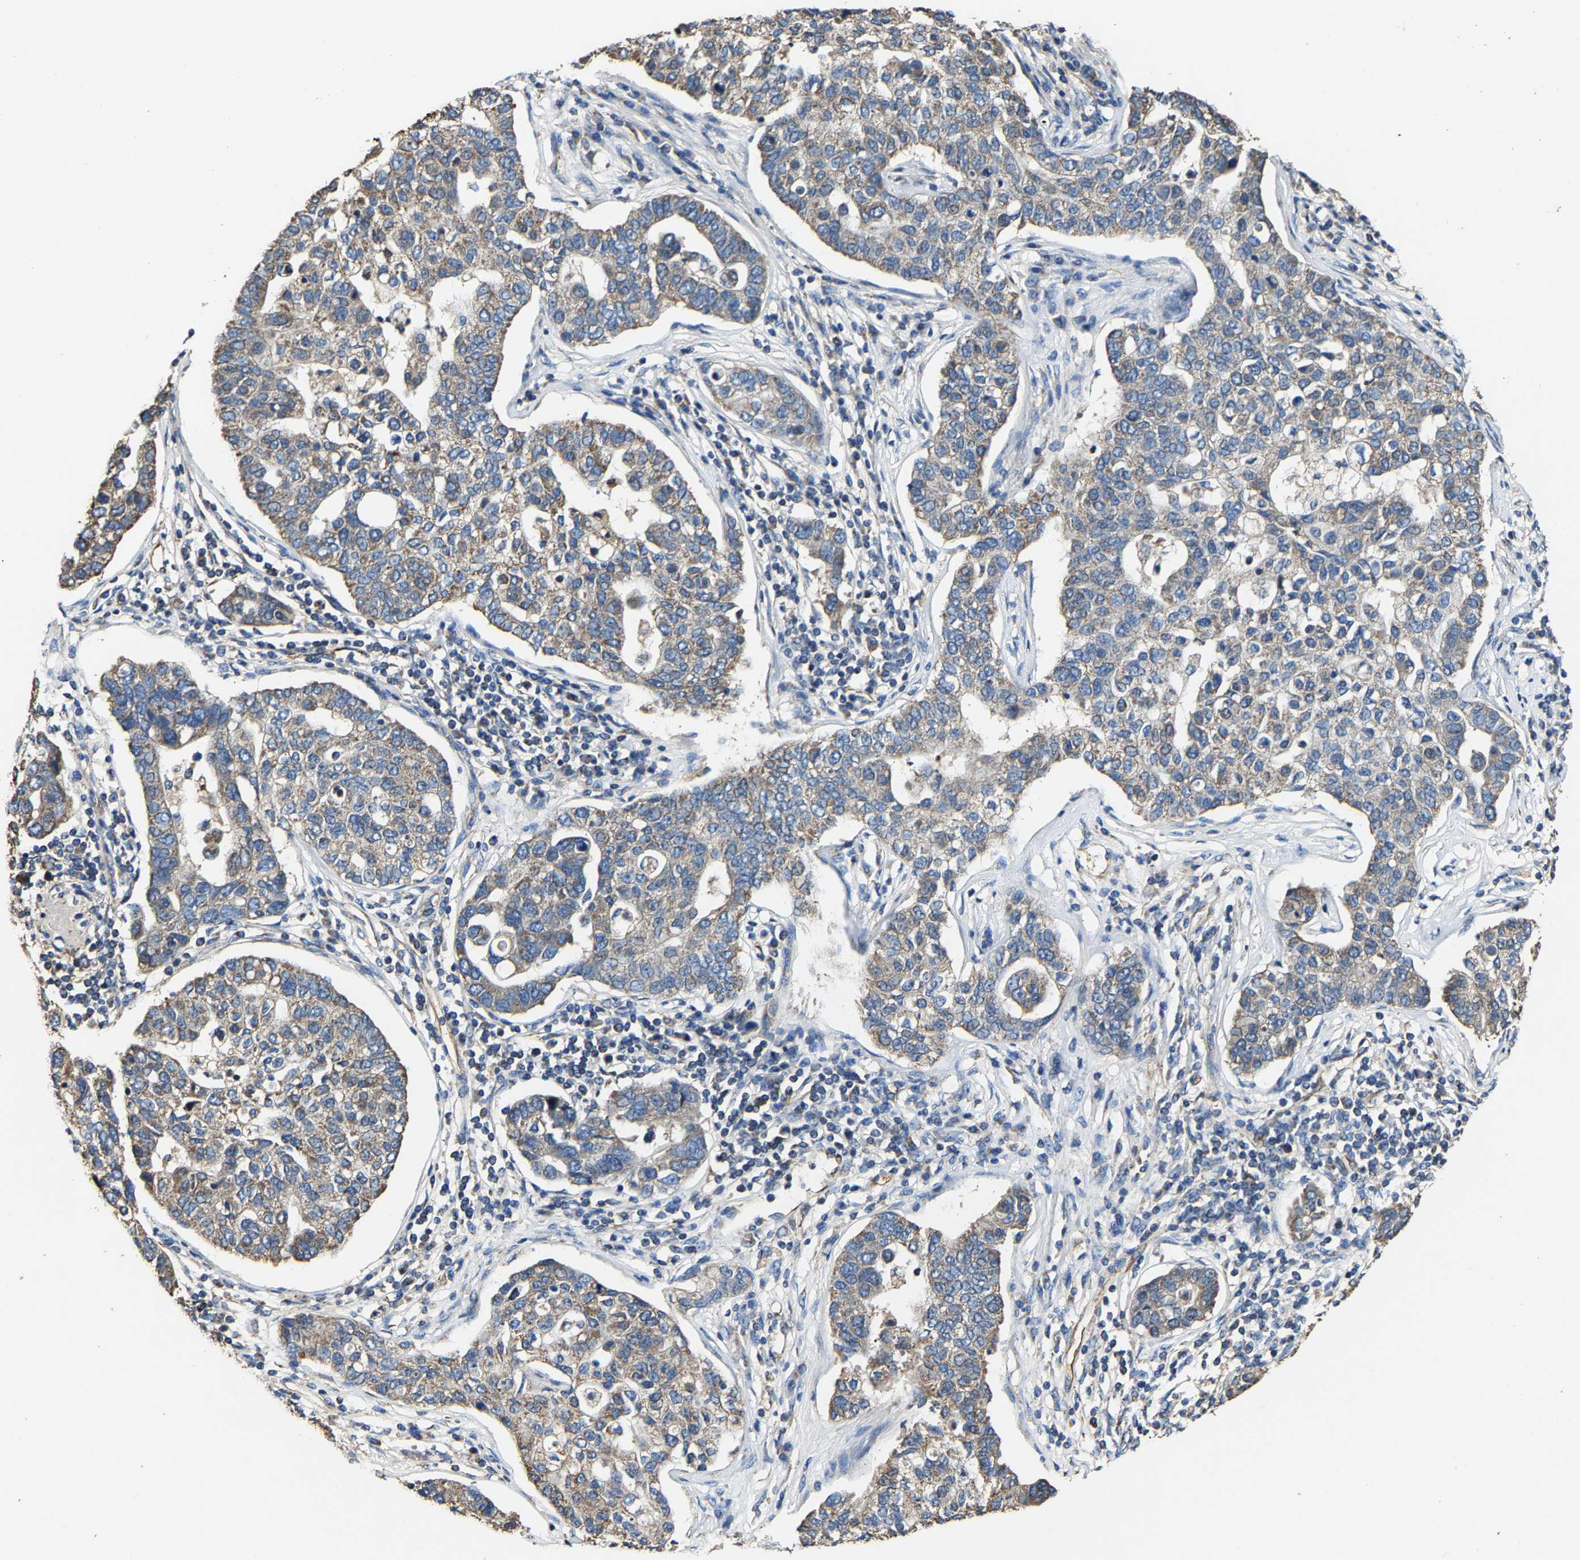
{"staining": {"intensity": "weak", "quantity": "25%-75%", "location": "cytoplasmic/membranous"}, "tissue": "pancreatic cancer", "cell_type": "Tumor cells", "image_type": "cancer", "snomed": [{"axis": "morphology", "description": "Adenocarcinoma, NOS"}, {"axis": "topography", "description": "Pancreas"}], "caption": "Tumor cells display low levels of weak cytoplasmic/membranous expression in about 25%-75% of cells in adenocarcinoma (pancreatic).", "gene": "GFRA3", "patient": {"sex": "female", "age": 61}}